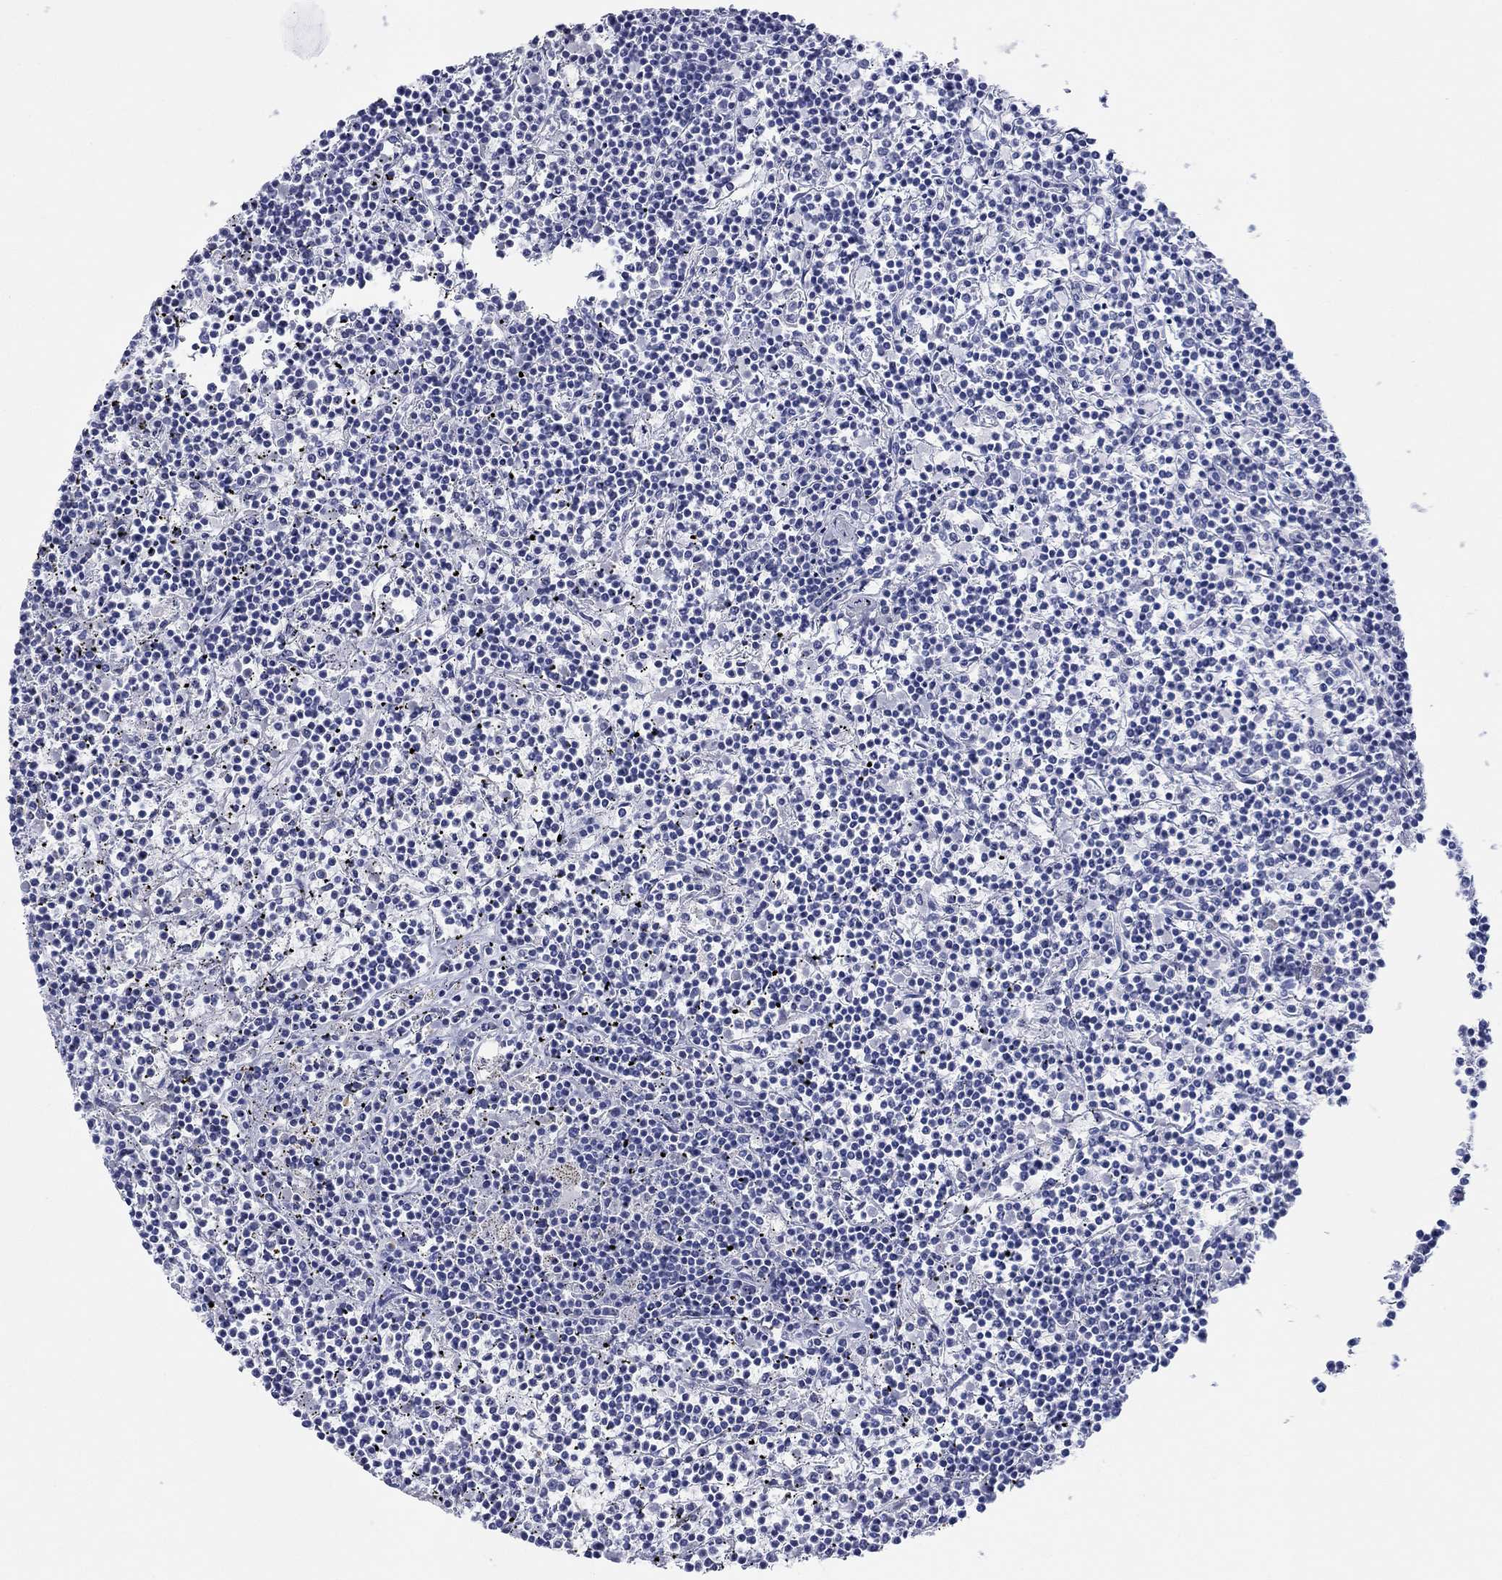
{"staining": {"intensity": "negative", "quantity": "none", "location": "none"}, "tissue": "lymphoma", "cell_type": "Tumor cells", "image_type": "cancer", "snomed": [{"axis": "morphology", "description": "Malignant lymphoma, non-Hodgkin's type, Low grade"}, {"axis": "topography", "description": "Spleen"}], "caption": "A micrograph of human lymphoma is negative for staining in tumor cells.", "gene": "PDYN", "patient": {"sex": "female", "age": 19}}